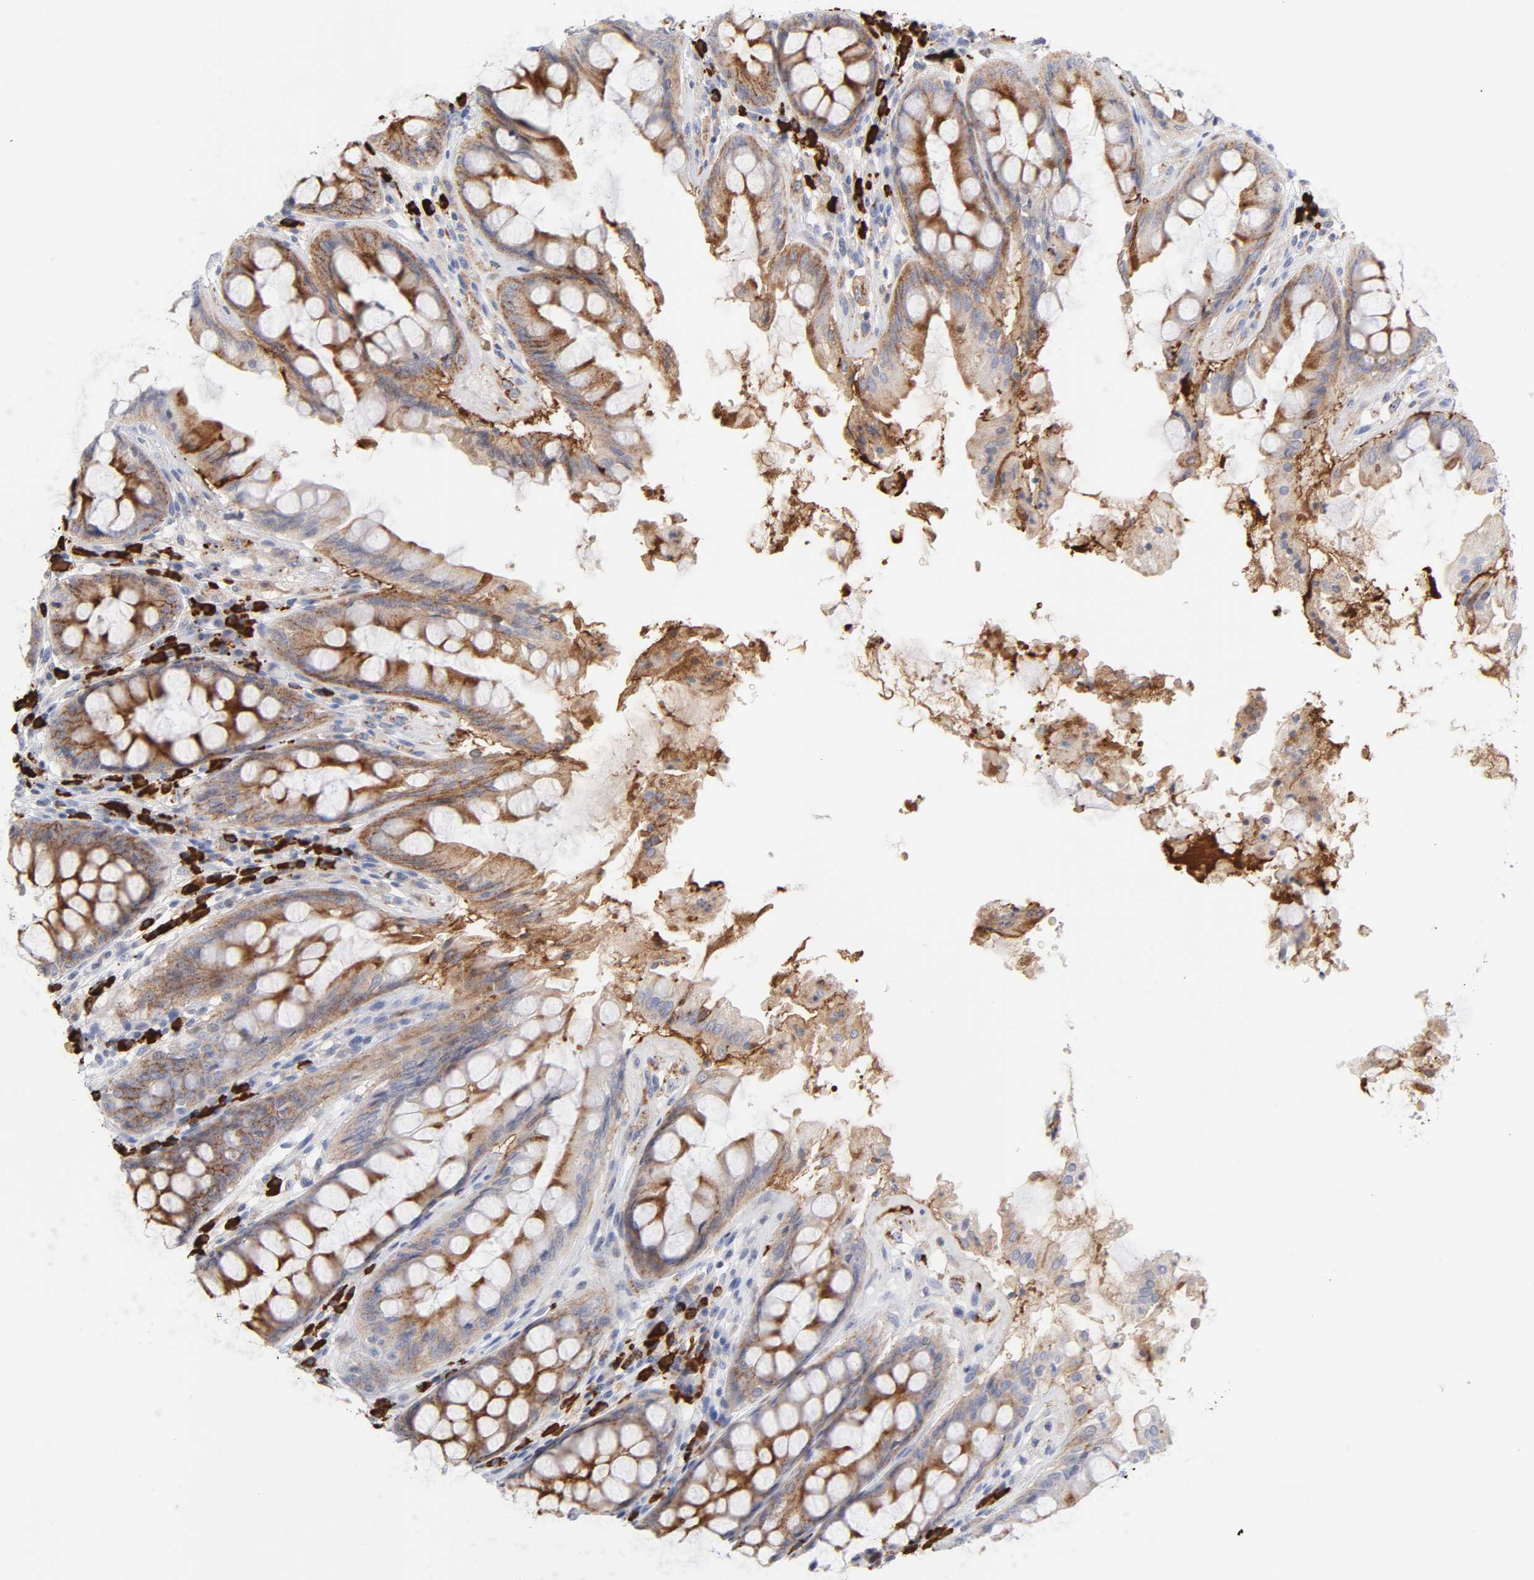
{"staining": {"intensity": "negative", "quantity": "none", "location": "none"}, "tissue": "rectum", "cell_type": "Glandular cells", "image_type": "normal", "snomed": [{"axis": "morphology", "description": "Normal tissue, NOS"}, {"axis": "topography", "description": "Rectum"}], "caption": "This is a micrograph of immunohistochemistry (IHC) staining of normal rectum, which shows no expression in glandular cells. The staining is performed using DAB (3,3'-diaminobenzidine) brown chromogen with nuclei counter-stained in using hematoxylin.", "gene": "PLAT", "patient": {"sex": "female", "age": 46}}